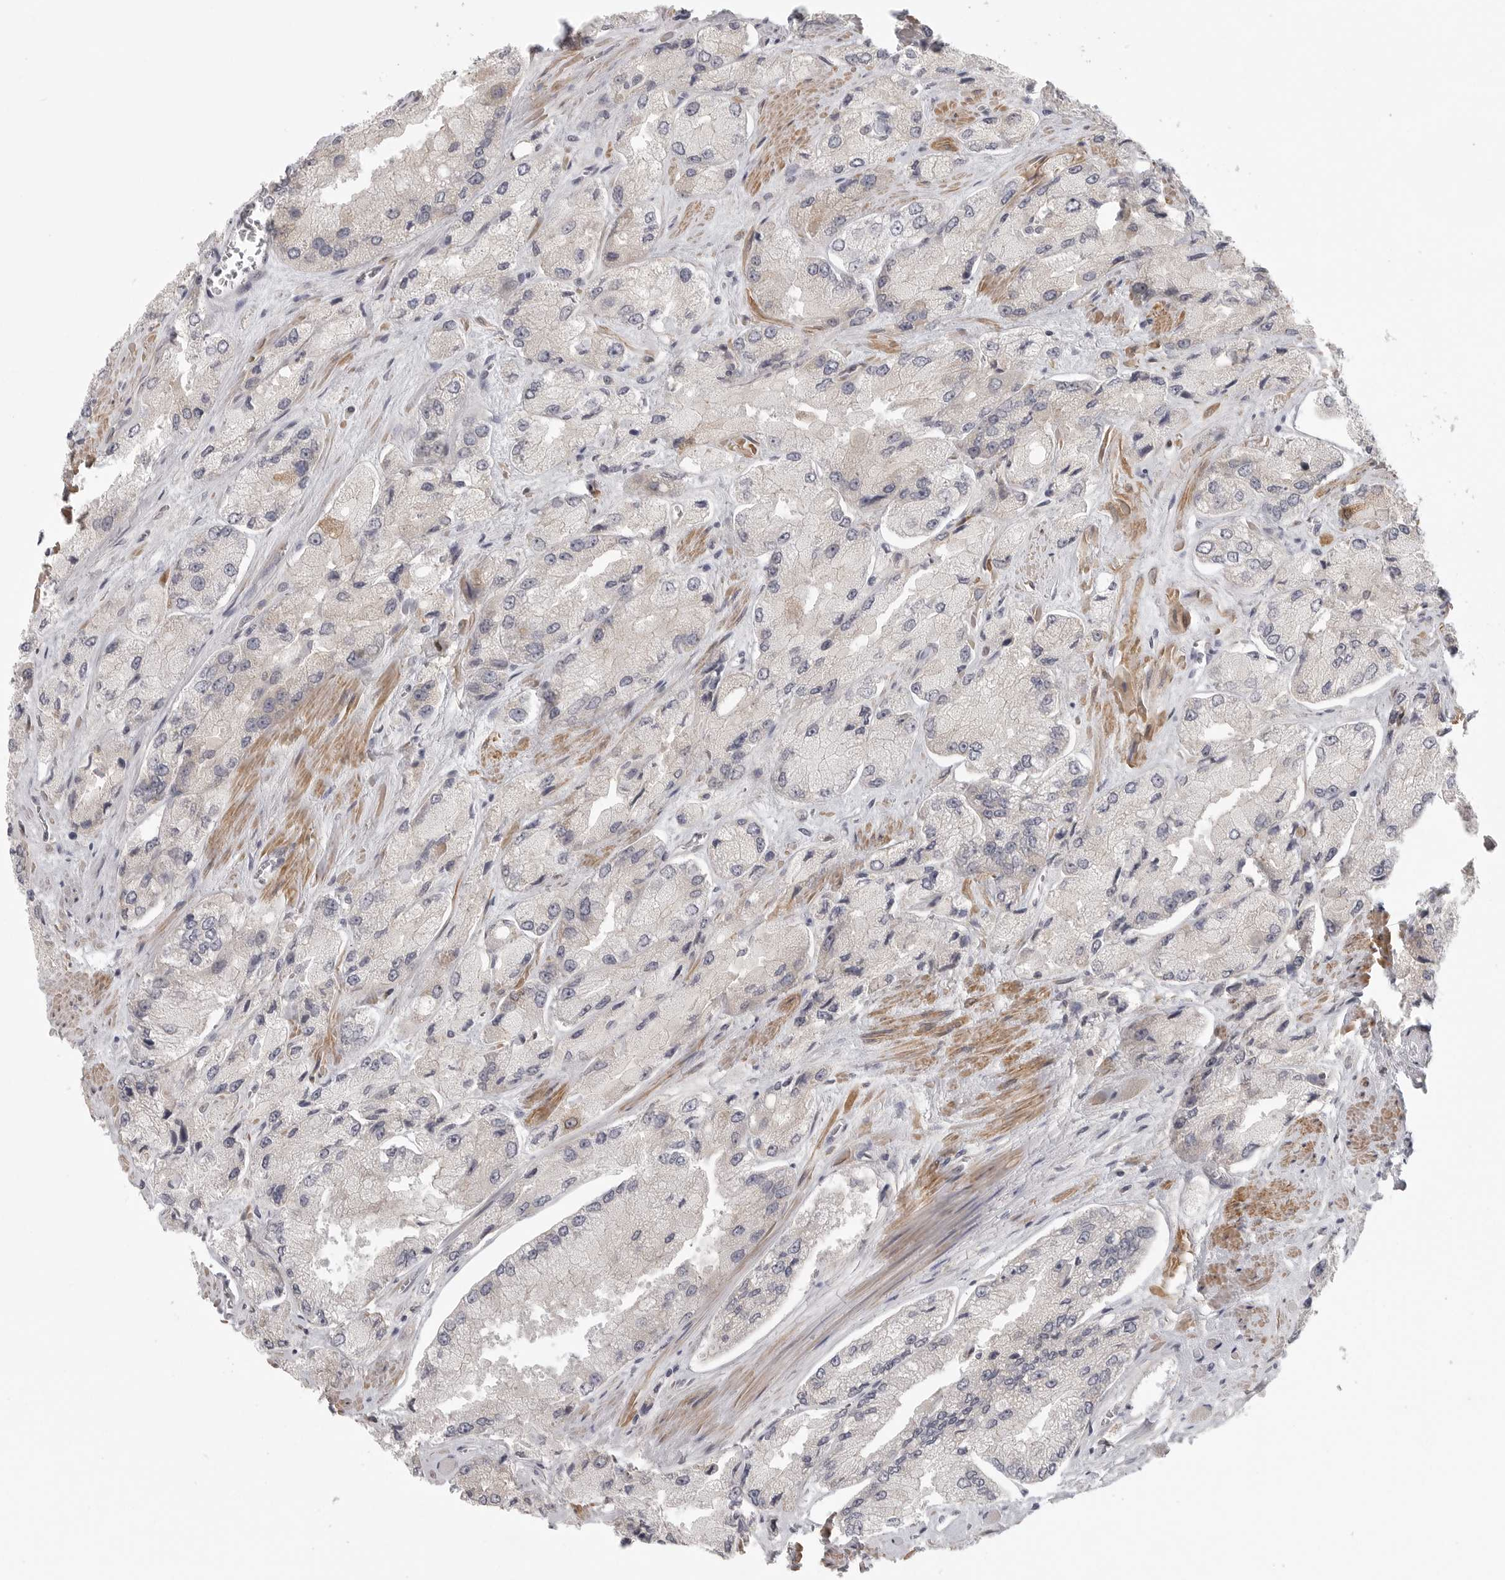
{"staining": {"intensity": "negative", "quantity": "none", "location": "none"}, "tissue": "prostate cancer", "cell_type": "Tumor cells", "image_type": "cancer", "snomed": [{"axis": "morphology", "description": "Adenocarcinoma, High grade"}, {"axis": "topography", "description": "Prostate"}], "caption": "Protein analysis of prostate cancer (high-grade adenocarcinoma) displays no significant positivity in tumor cells. The staining is performed using DAB (3,3'-diaminobenzidine) brown chromogen with nuclei counter-stained in using hematoxylin.", "gene": "CCPG1", "patient": {"sex": "male", "age": 58}}